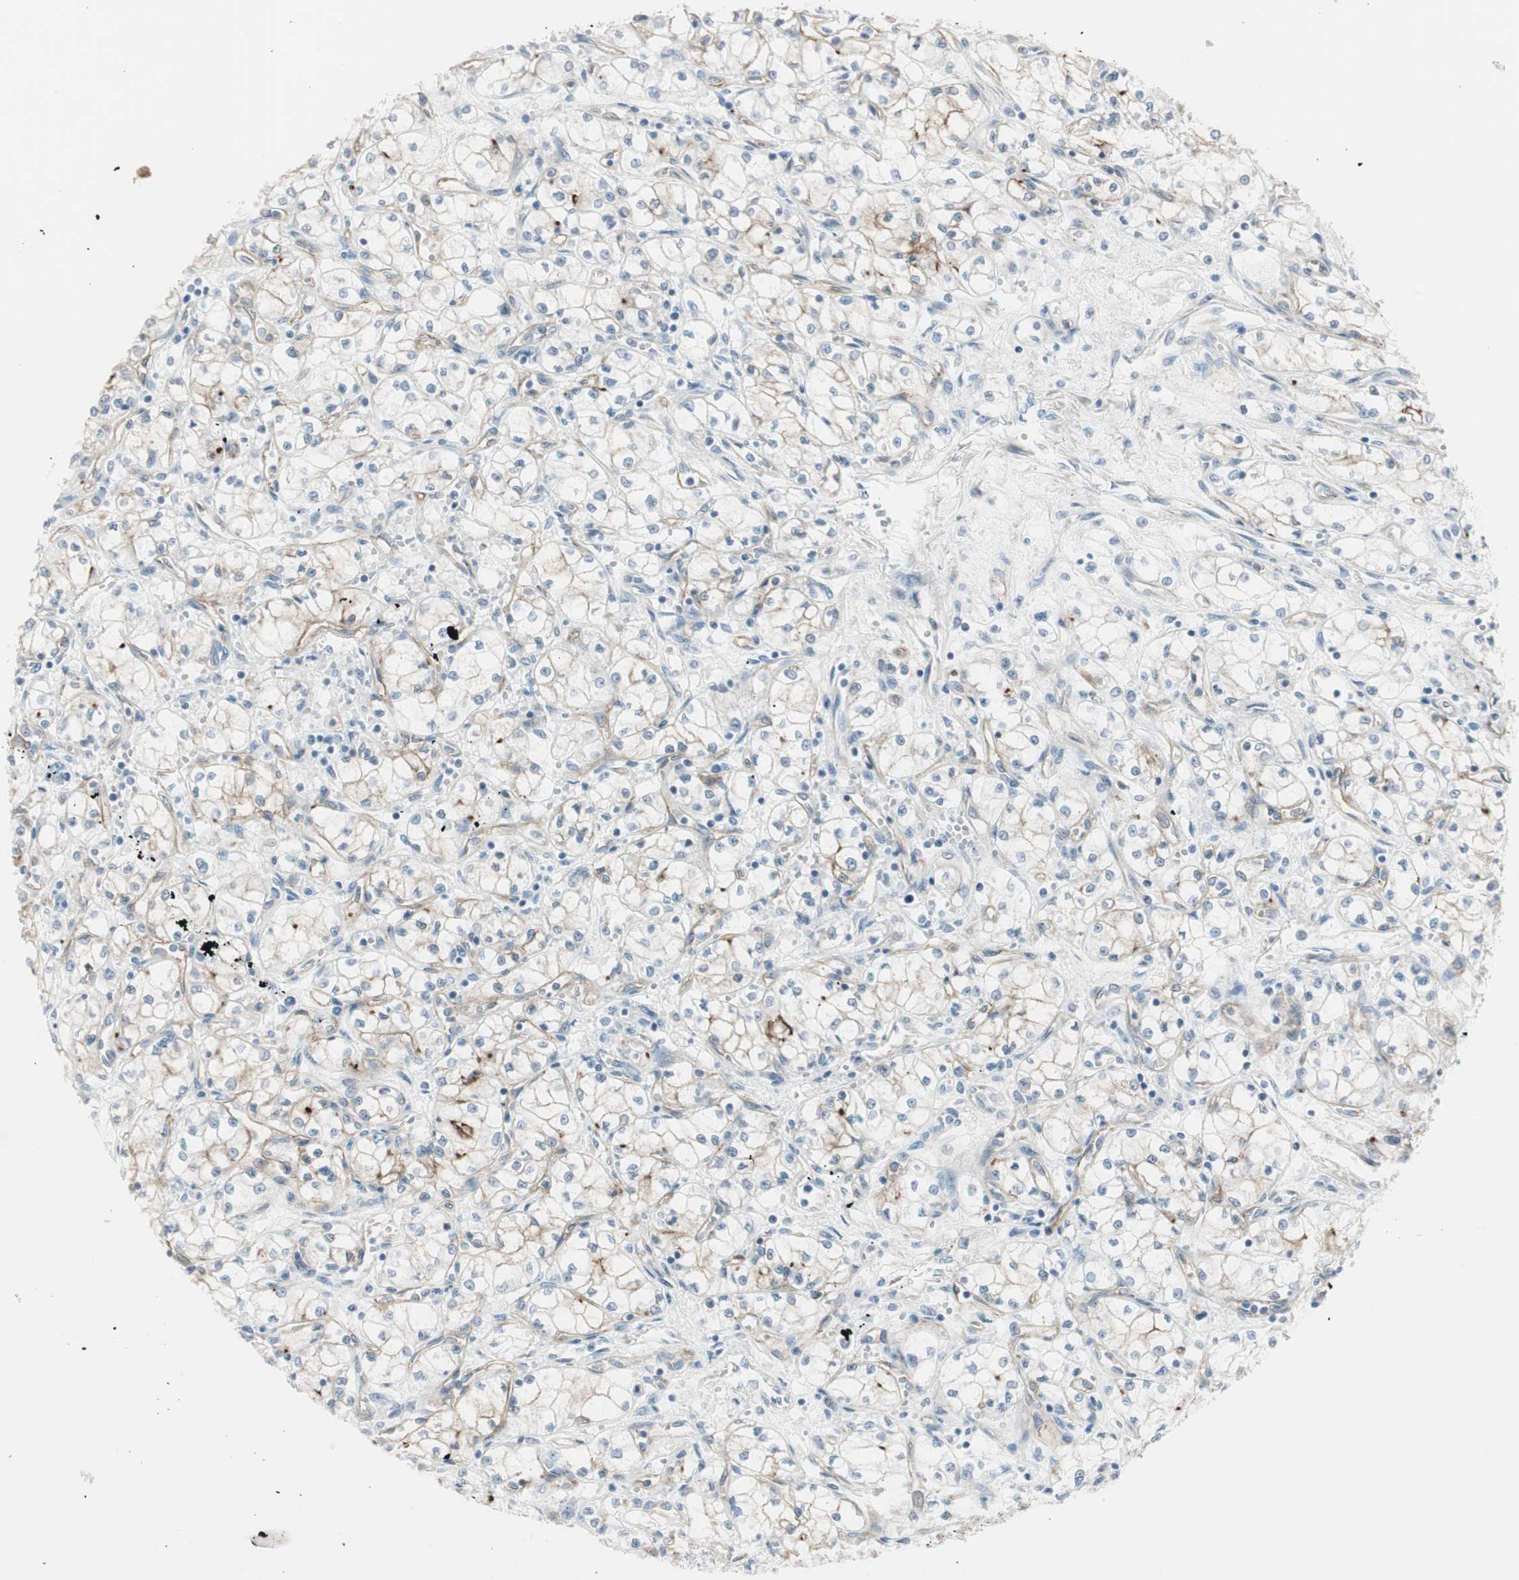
{"staining": {"intensity": "negative", "quantity": "none", "location": "none"}, "tissue": "renal cancer", "cell_type": "Tumor cells", "image_type": "cancer", "snomed": [{"axis": "morphology", "description": "Normal tissue, NOS"}, {"axis": "morphology", "description": "Adenocarcinoma, NOS"}, {"axis": "topography", "description": "Kidney"}], "caption": "This is an IHC micrograph of renal cancer. There is no positivity in tumor cells.", "gene": "CDHR5", "patient": {"sex": "male", "age": 59}}